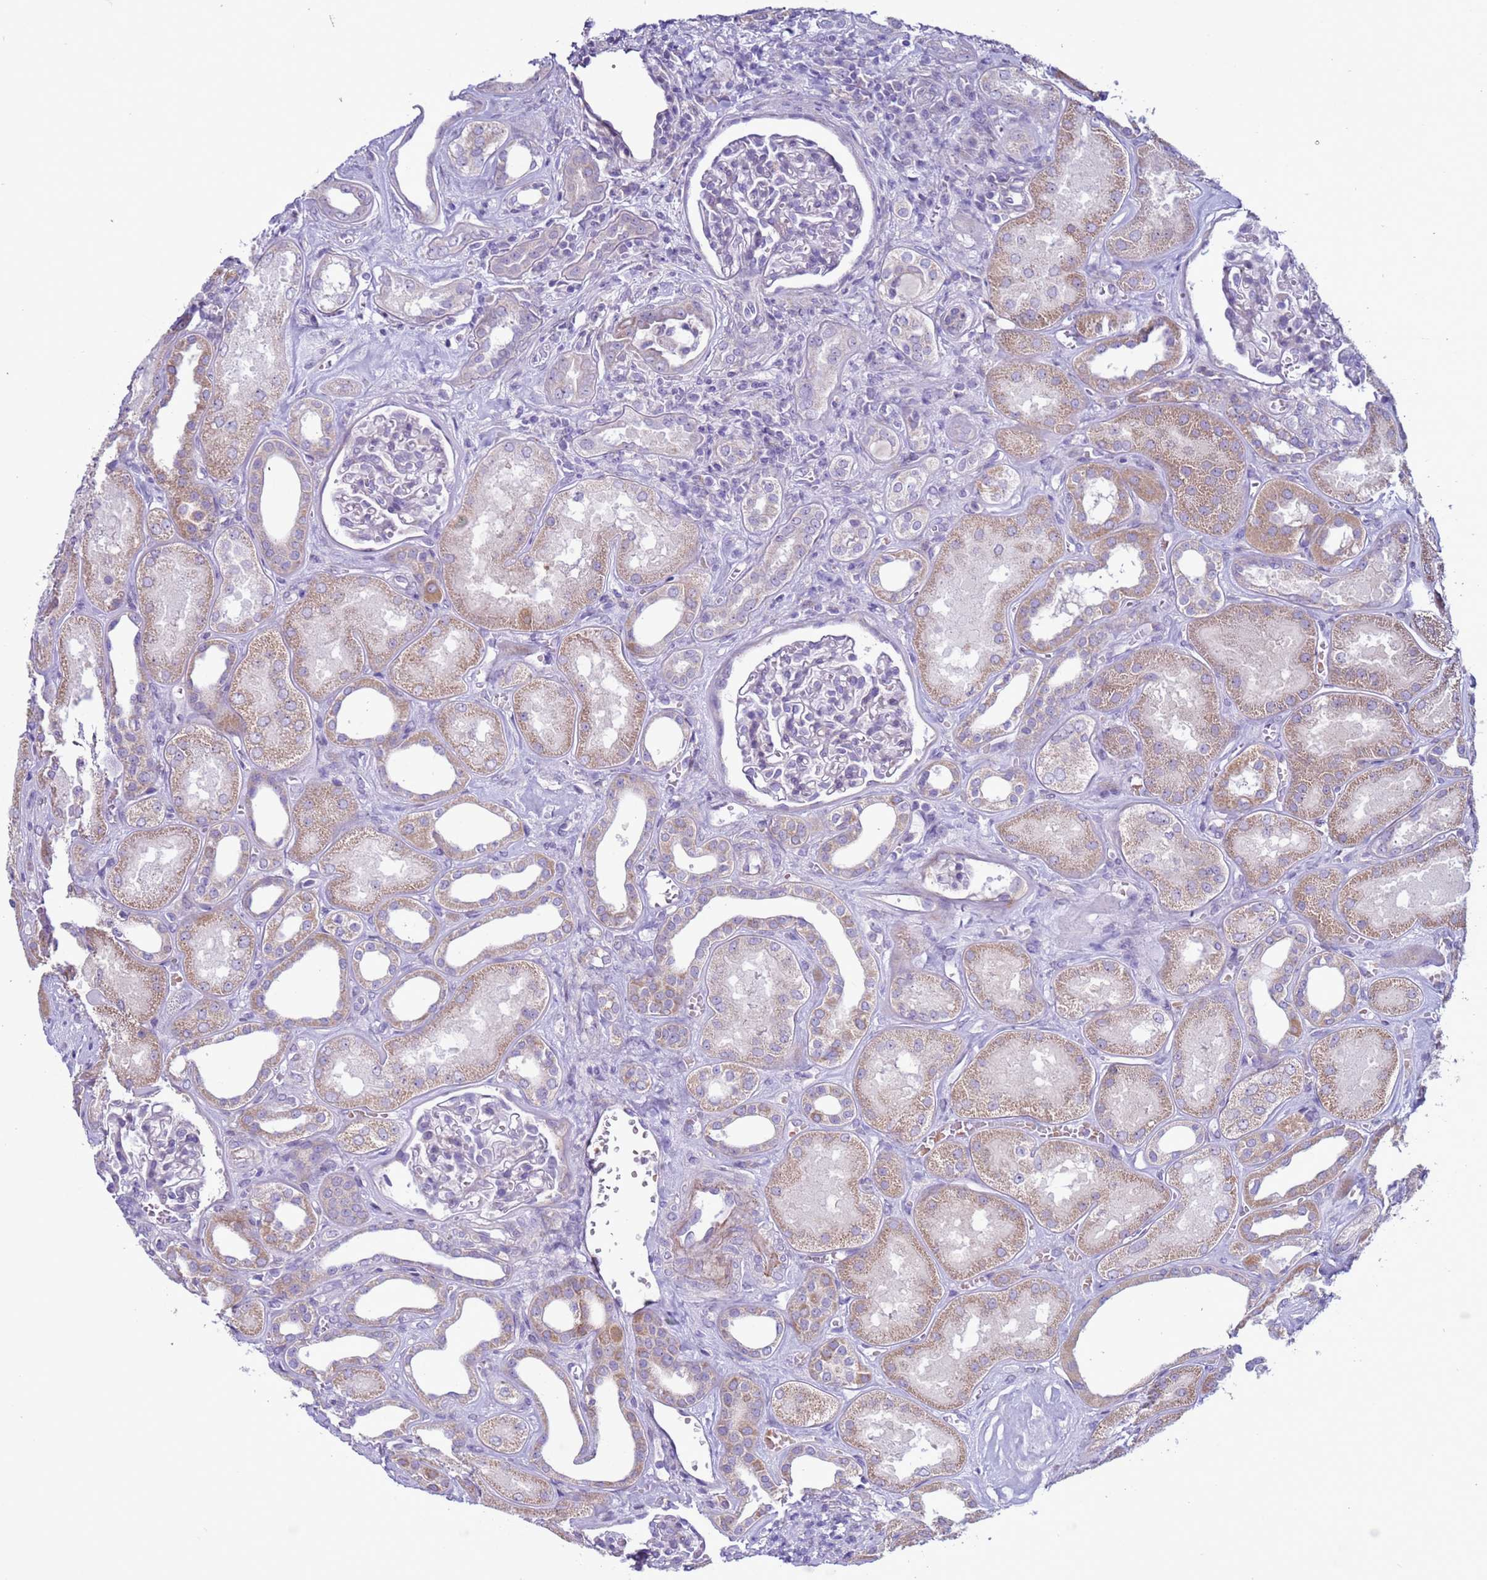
{"staining": {"intensity": "negative", "quantity": "none", "location": "none"}, "tissue": "kidney", "cell_type": "Cells in glomeruli", "image_type": "normal", "snomed": [{"axis": "morphology", "description": "Normal tissue, NOS"}, {"axis": "morphology", "description": "Adenocarcinoma, NOS"}, {"axis": "topography", "description": "Kidney"}], "caption": "This histopathology image is of benign kidney stained with immunohistochemistry to label a protein in brown with the nuclei are counter-stained blue. There is no expression in cells in glomeruli. The staining is performed using DAB brown chromogen with nuclei counter-stained in using hematoxylin.", "gene": "ABHD17B", "patient": {"sex": "female", "age": 68}}